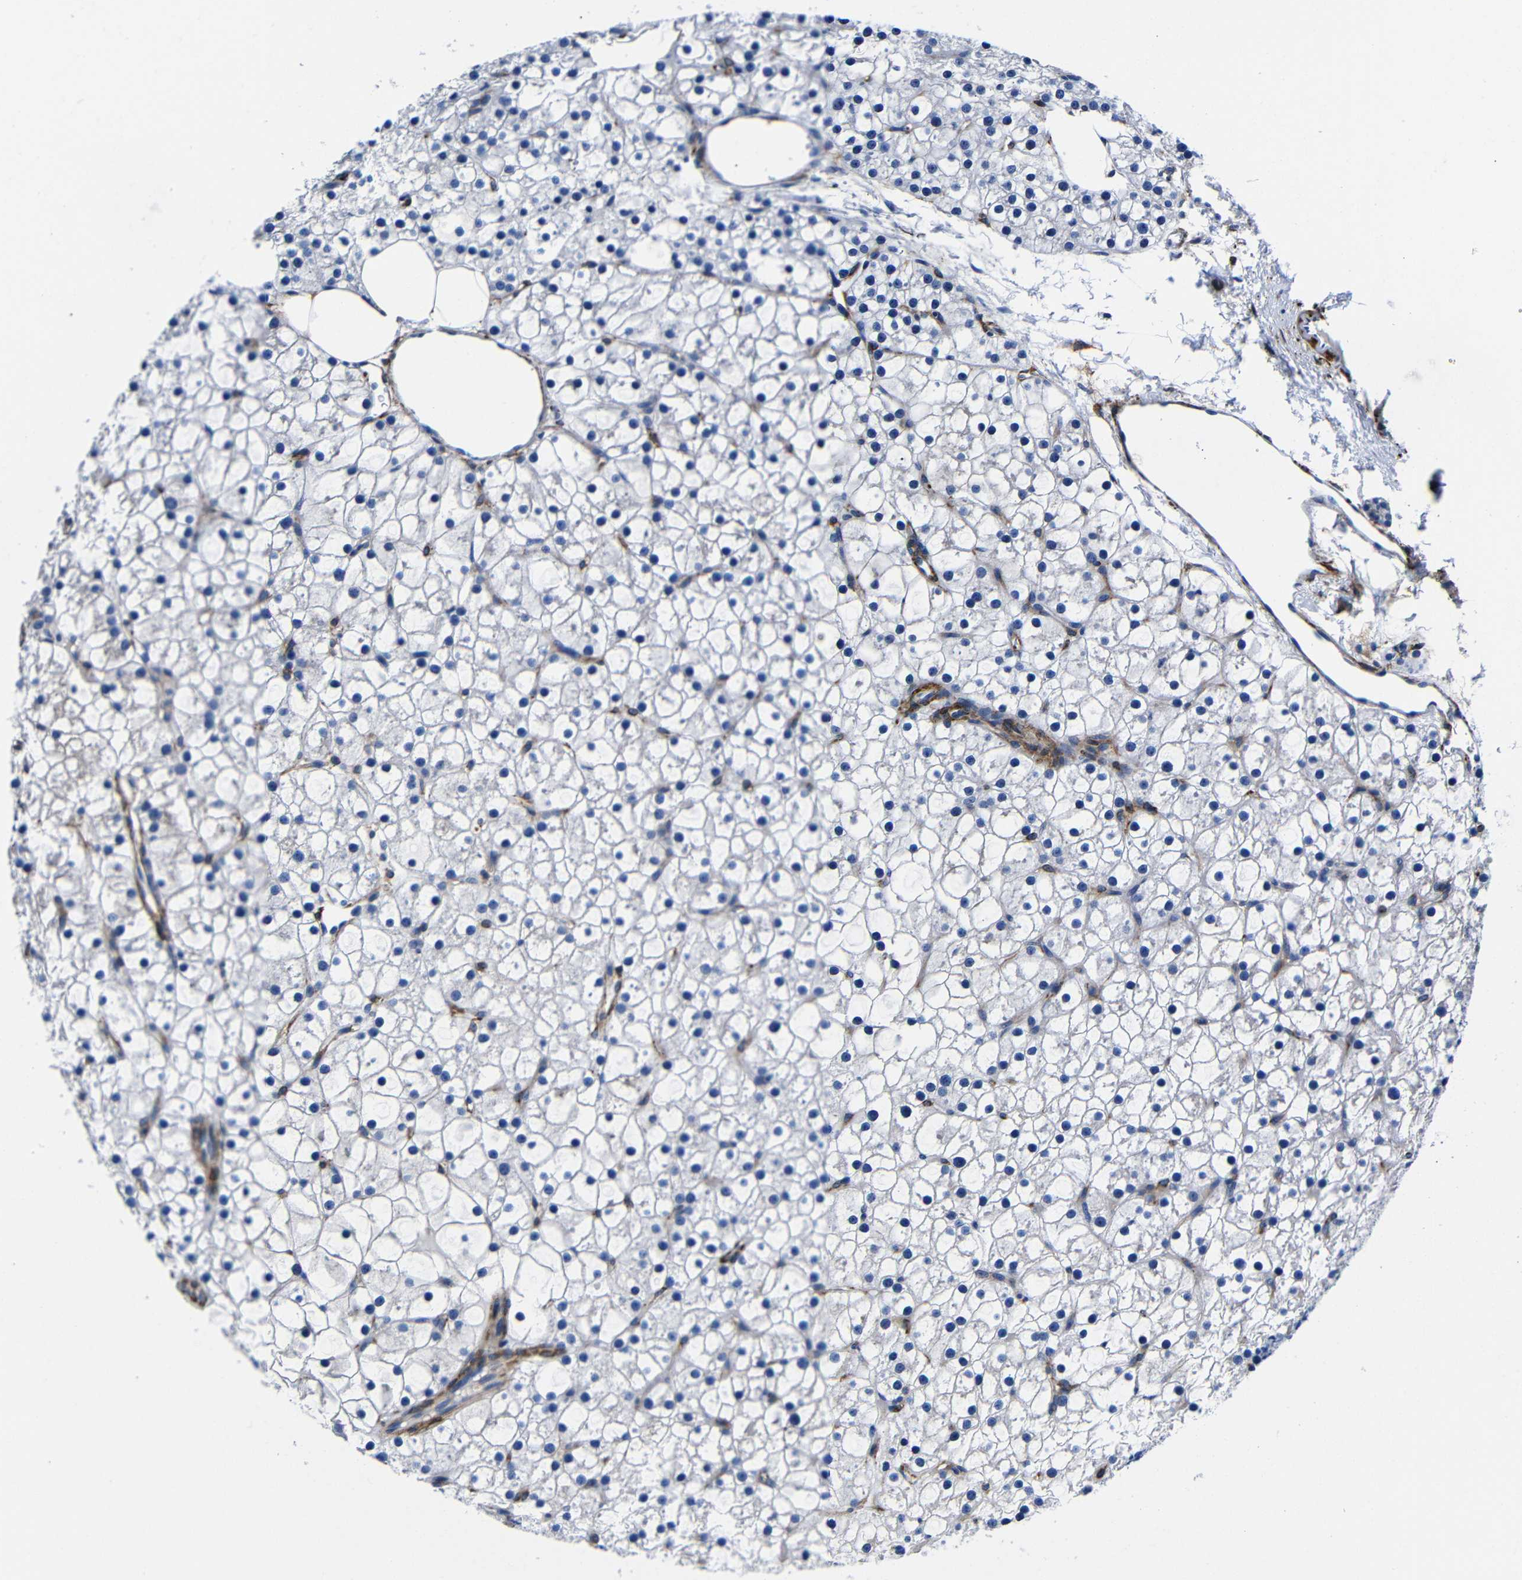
{"staining": {"intensity": "negative", "quantity": "none", "location": "none"}, "tissue": "parathyroid gland", "cell_type": "Glandular cells", "image_type": "normal", "snomed": [{"axis": "morphology", "description": "Normal tissue, NOS"}, {"axis": "morphology", "description": "Adenoma, NOS"}, {"axis": "topography", "description": "Parathyroid gland"}], "caption": "Immunohistochemical staining of normal human parathyroid gland exhibits no significant staining in glandular cells.", "gene": "LRIG1", "patient": {"sex": "female", "age": 70}}